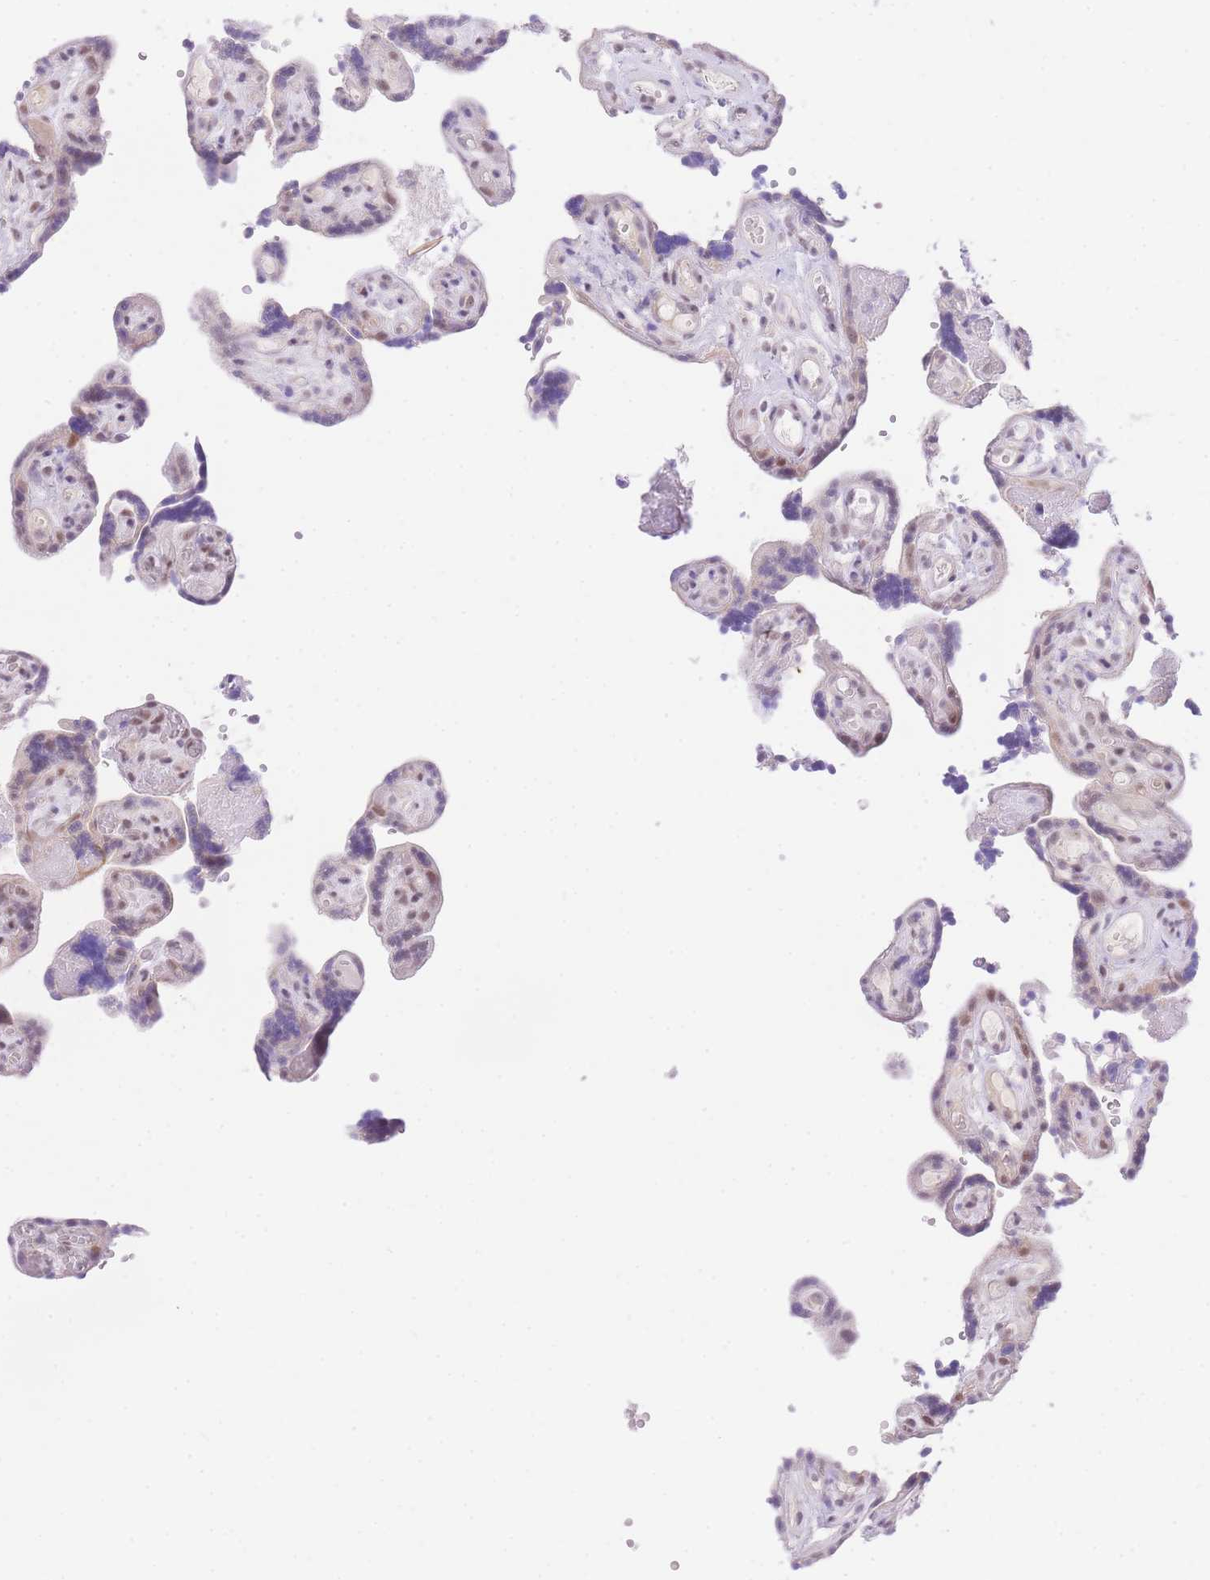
{"staining": {"intensity": "moderate", "quantity": ">75%", "location": "nuclear"}, "tissue": "placenta", "cell_type": "Decidual cells", "image_type": "normal", "snomed": [{"axis": "morphology", "description": "Normal tissue, NOS"}, {"axis": "topography", "description": "Placenta"}], "caption": "Moderate nuclear expression is appreciated in about >75% of decidual cells in normal placenta.", "gene": "UBXN7", "patient": {"sex": "female", "age": 30}}